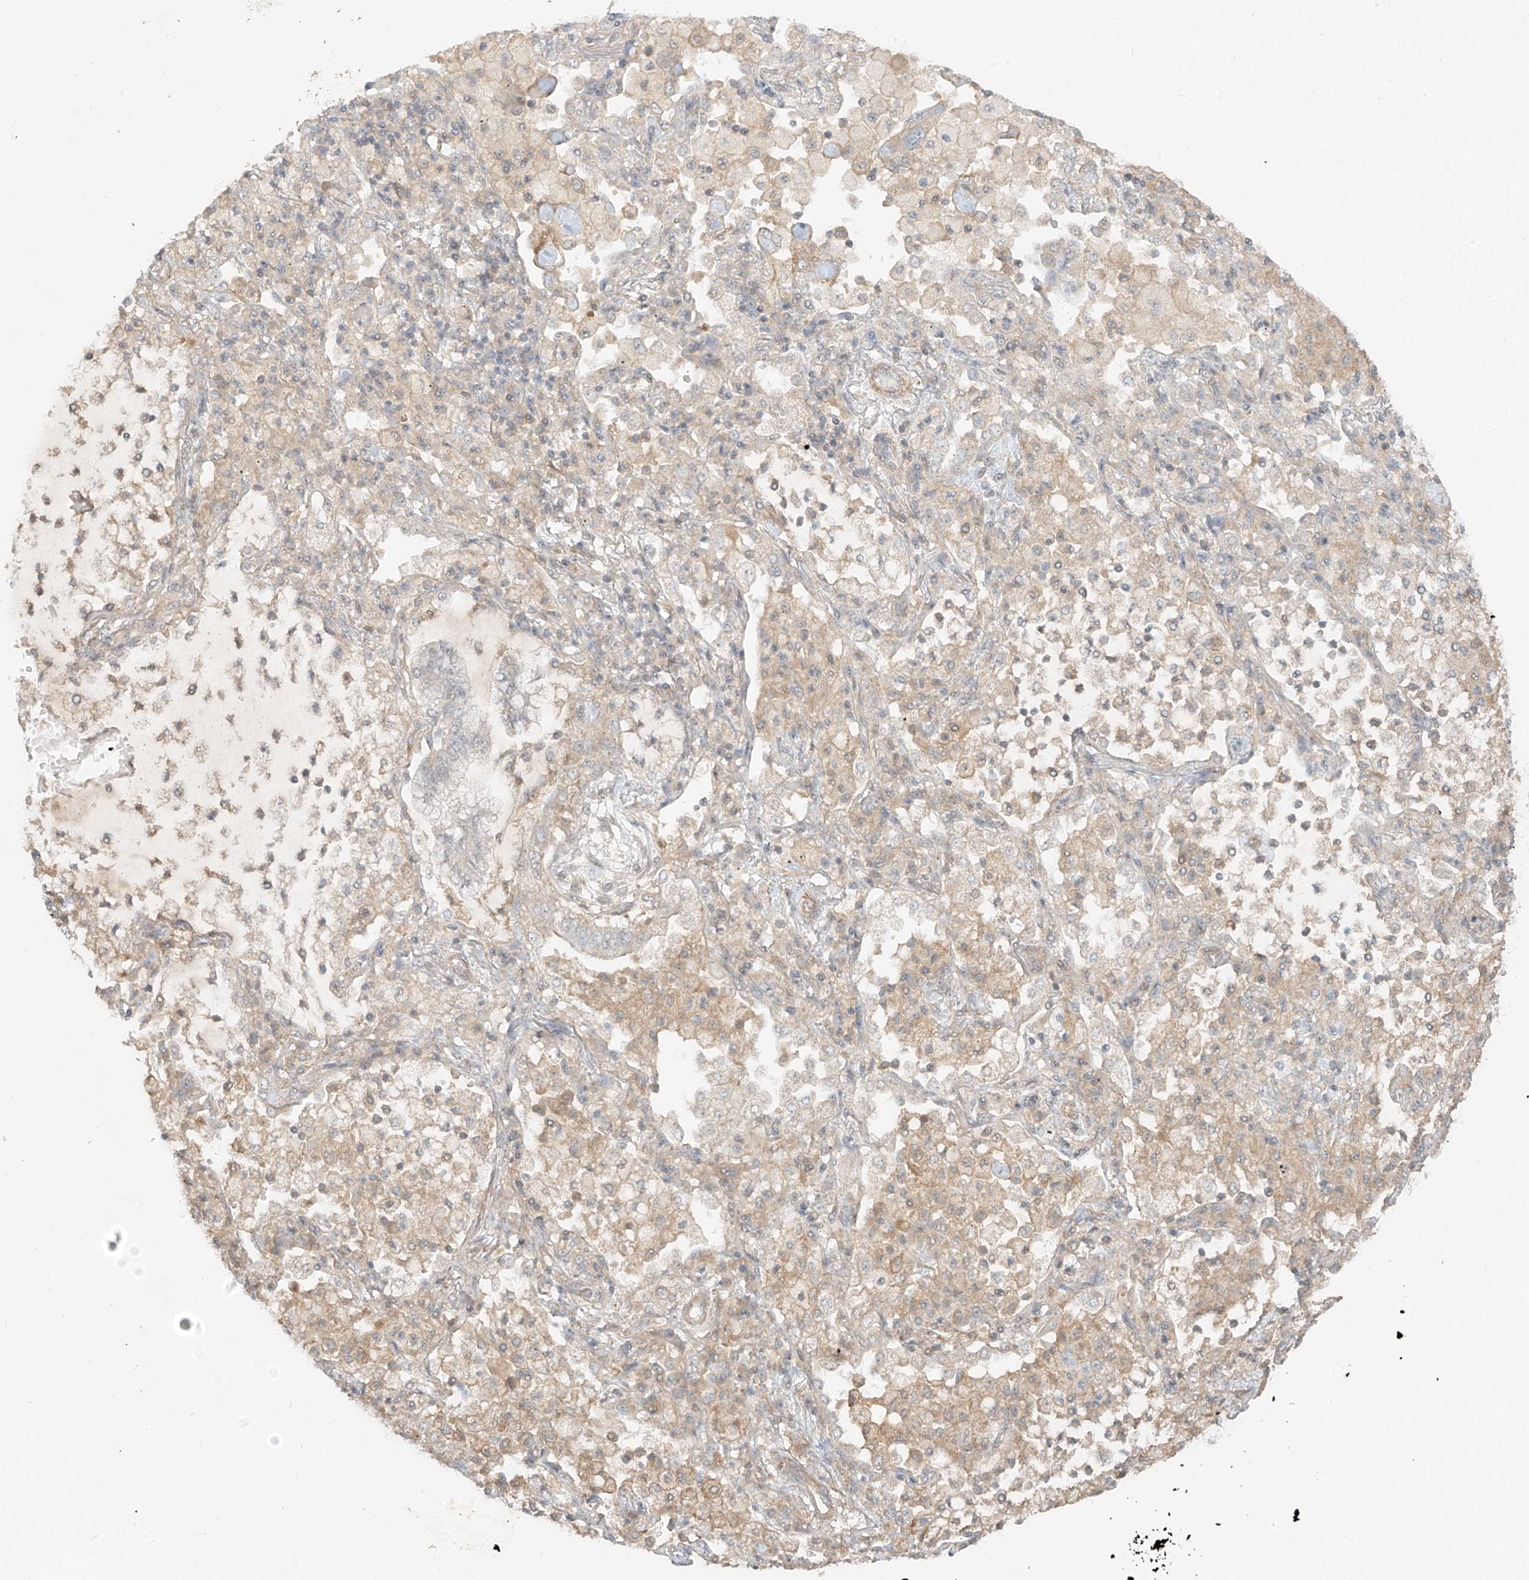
{"staining": {"intensity": "weak", "quantity": "25%-75%", "location": "cytoplasmic/membranous"}, "tissue": "lung cancer", "cell_type": "Tumor cells", "image_type": "cancer", "snomed": [{"axis": "morphology", "description": "Adenocarcinoma, NOS"}, {"axis": "topography", "description": "Lung"}], "caption": "A photomicrograph of lung cancer (adenocarcinoma) stained for a protein exhibits weak cytoplasmic/membranous brown staining in tumor cells.", "gene": "ABCD1", "patient": {"sex": "female", "age": 70}}